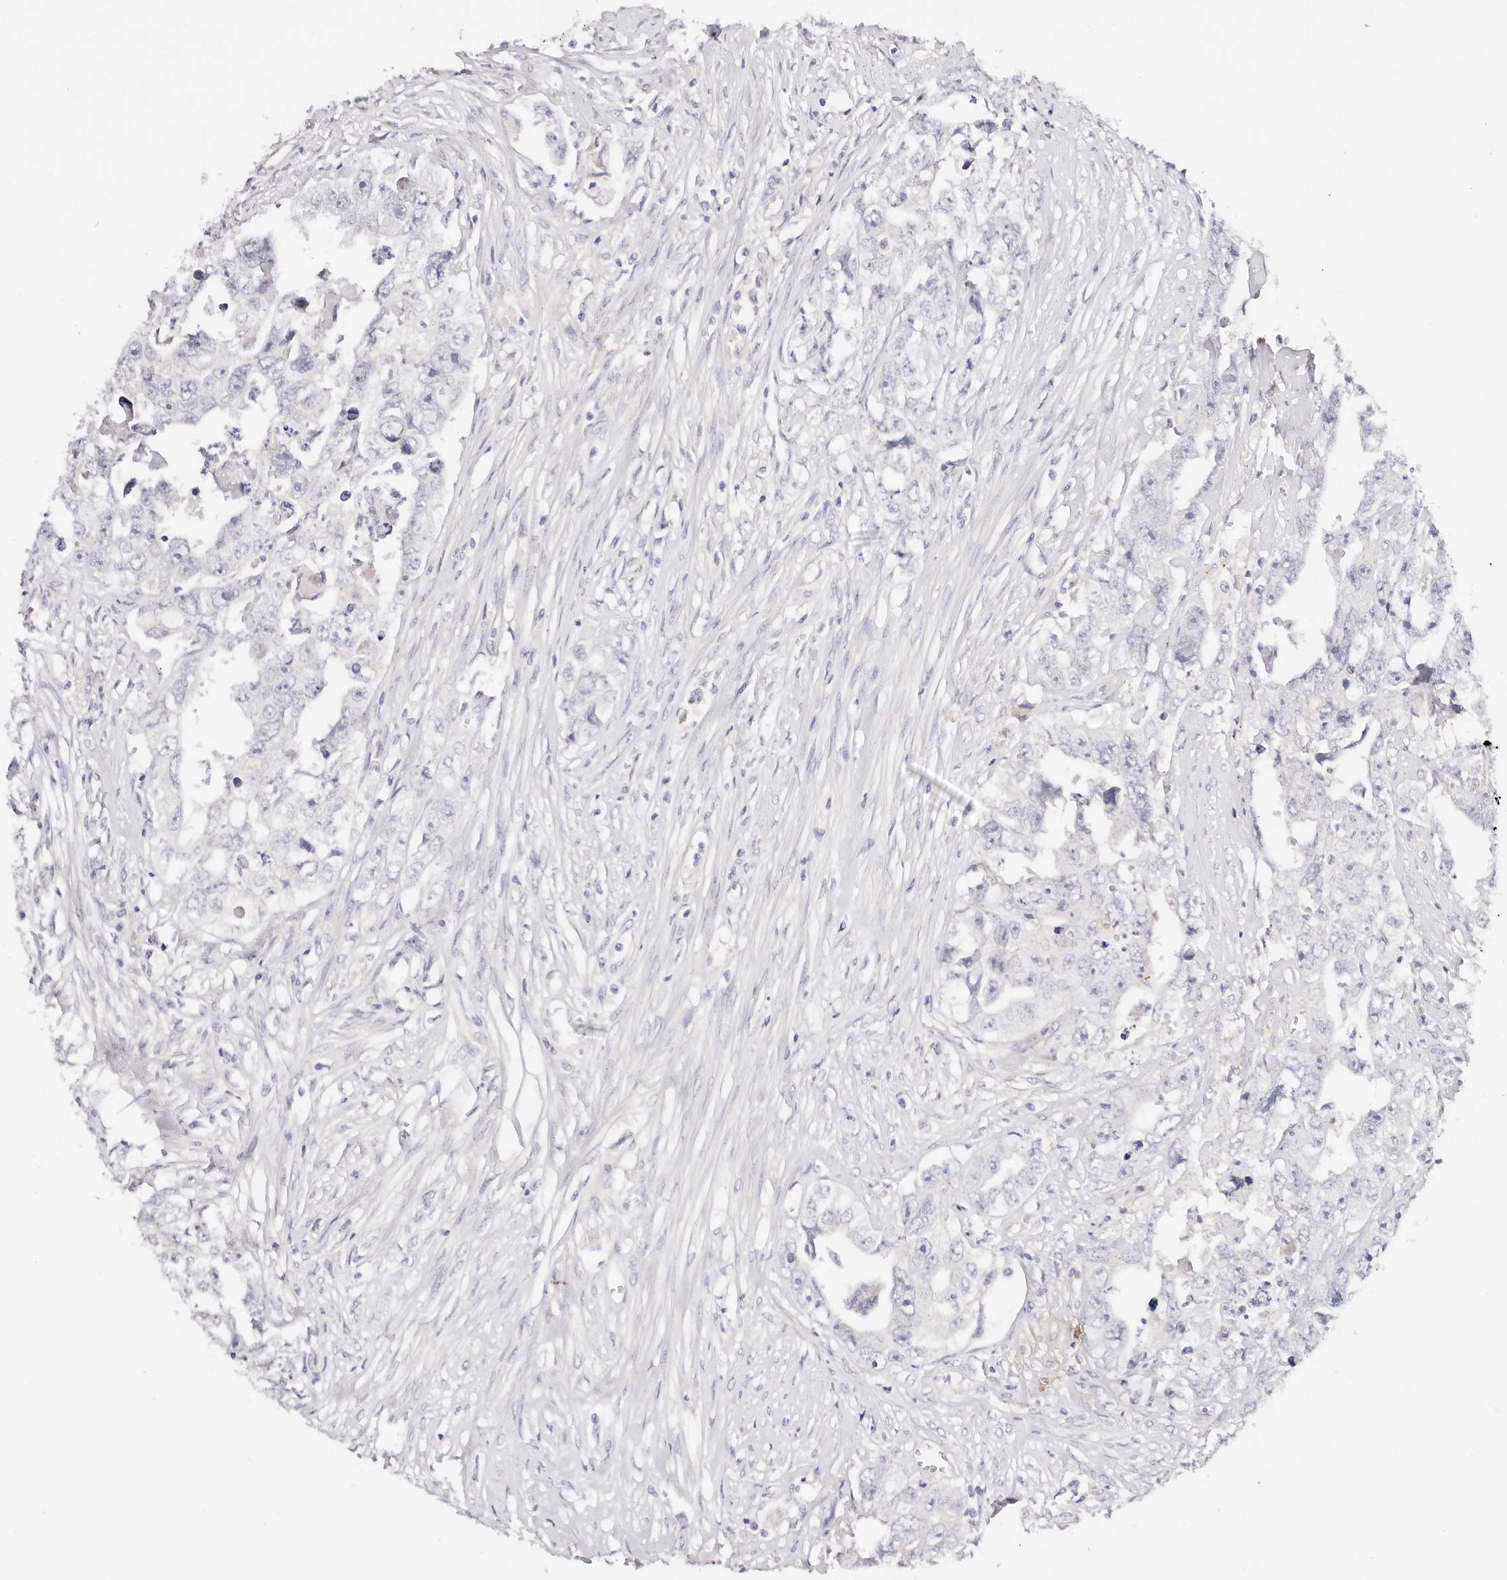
{"staining": {"intensity": "negative", "quantity": "none", "location": "none"}, "tissue": "testis cancer", "cell_type": "Tumor cells", "image_type": "cancer", "snomed": [{"axis": "morphology", "description": "Seminoma, NOS"}, {"axis": "morphology", "description": "Carcinoma, Embryonal, NOS"}, {"axis": "topography", "description": "Testis"}], "caption": "Micrograph shows no protein expression in tumor cells of testis cancer (embryonal carcinoma) tissue. (DAB immunohistochemistry, high magnification).", "gene": "DNASE1", "patient": {"sex": "male", "age": 43}}